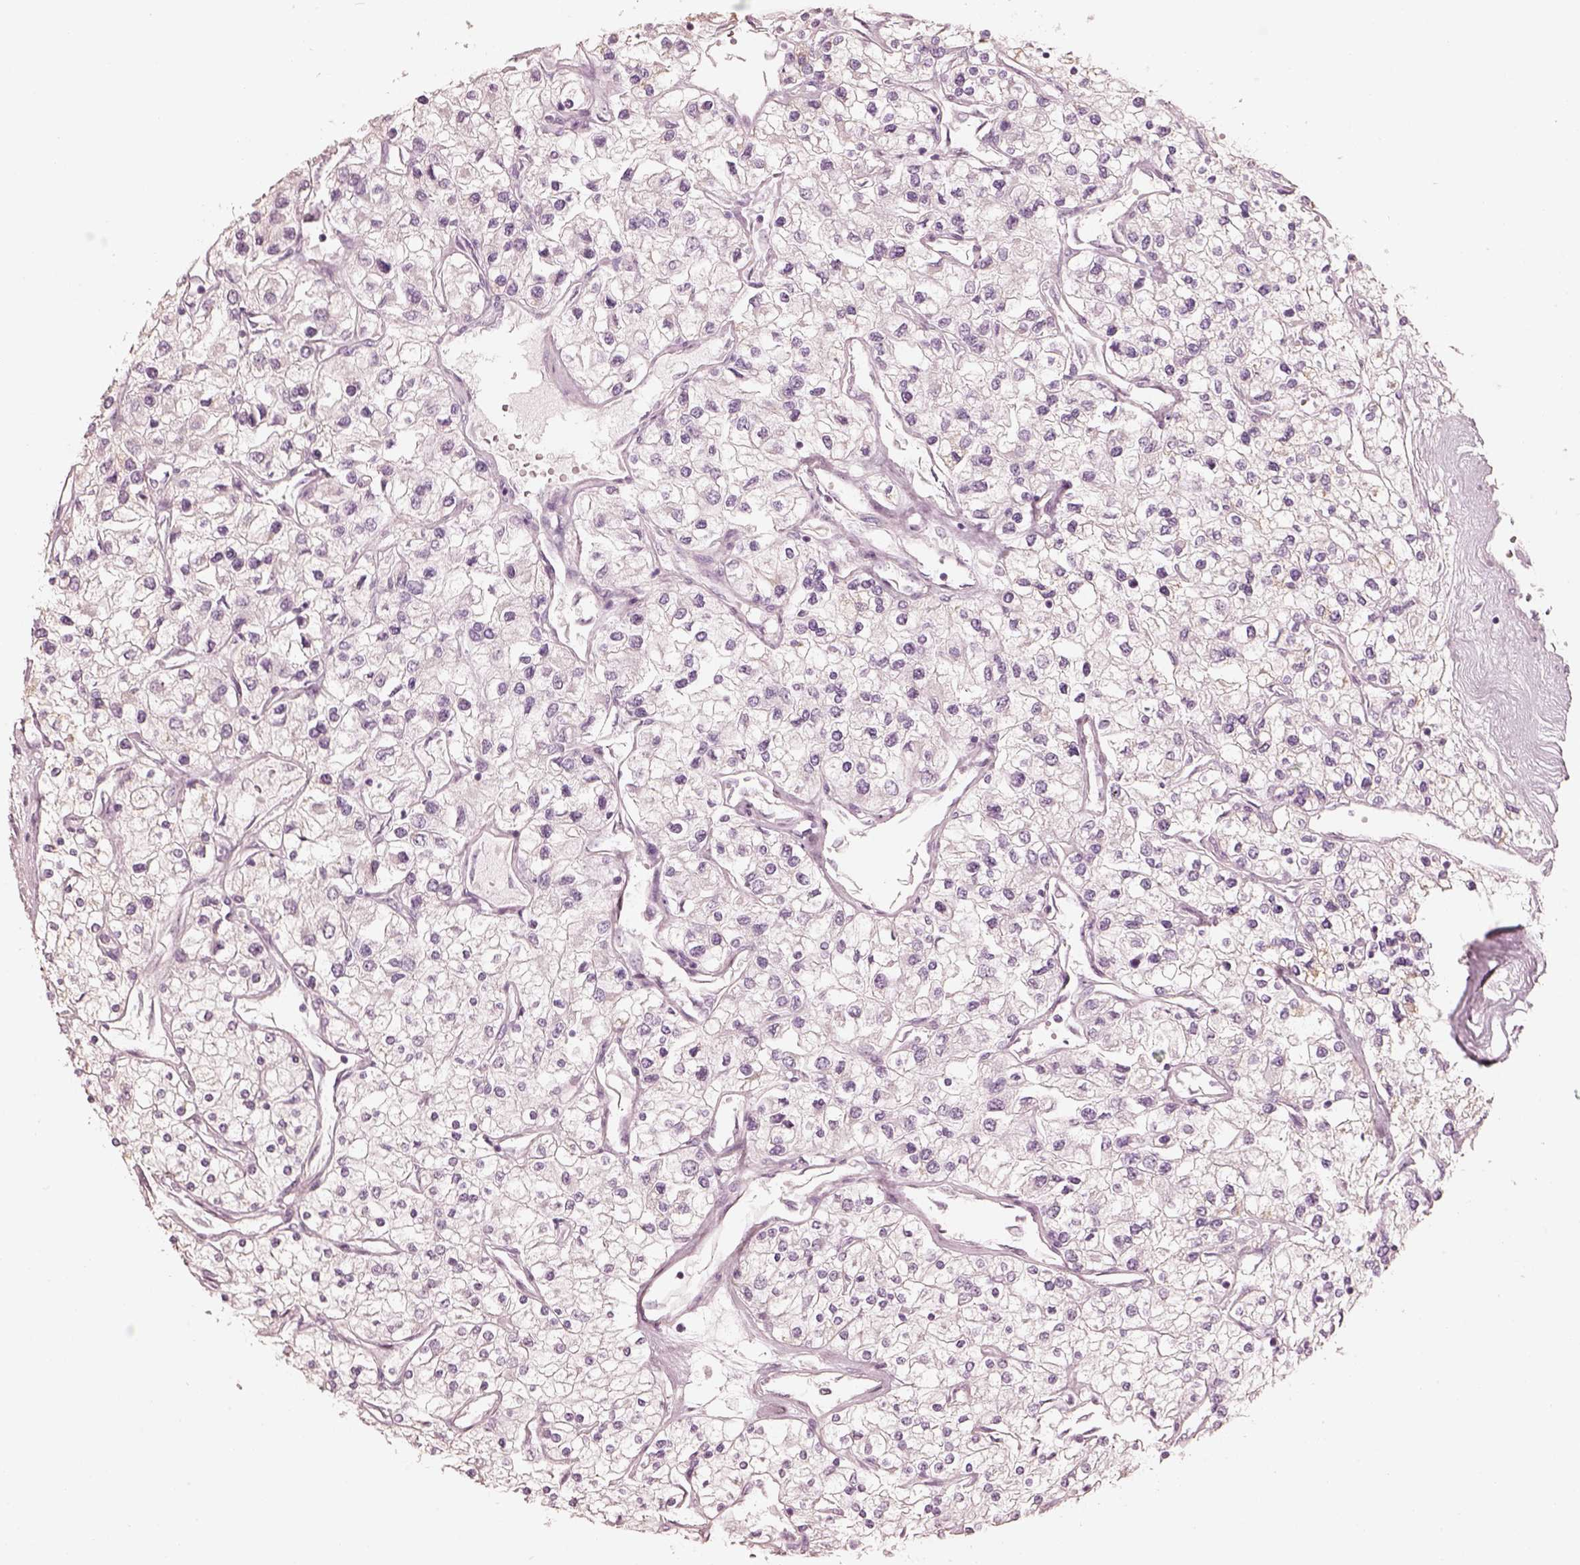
{"staining": {"intensity": "negative", "quantity": "none", "location": "none"}, "tissue": "renal cancer", "cell_type": "Tumor cells", "image_type": "cancer", "snomed": [{"axis": "morphology", "description": "Adenocarcinoma, NOS"}, {"axis": "topography", "description": "Kidney"}], "caption": "A photomicrograph of human renal cancer (adenocarcinoma) is negative for staining in tumor cells.", "gene": "ZP4", "patient": {"sex": "male", "age": 80}}